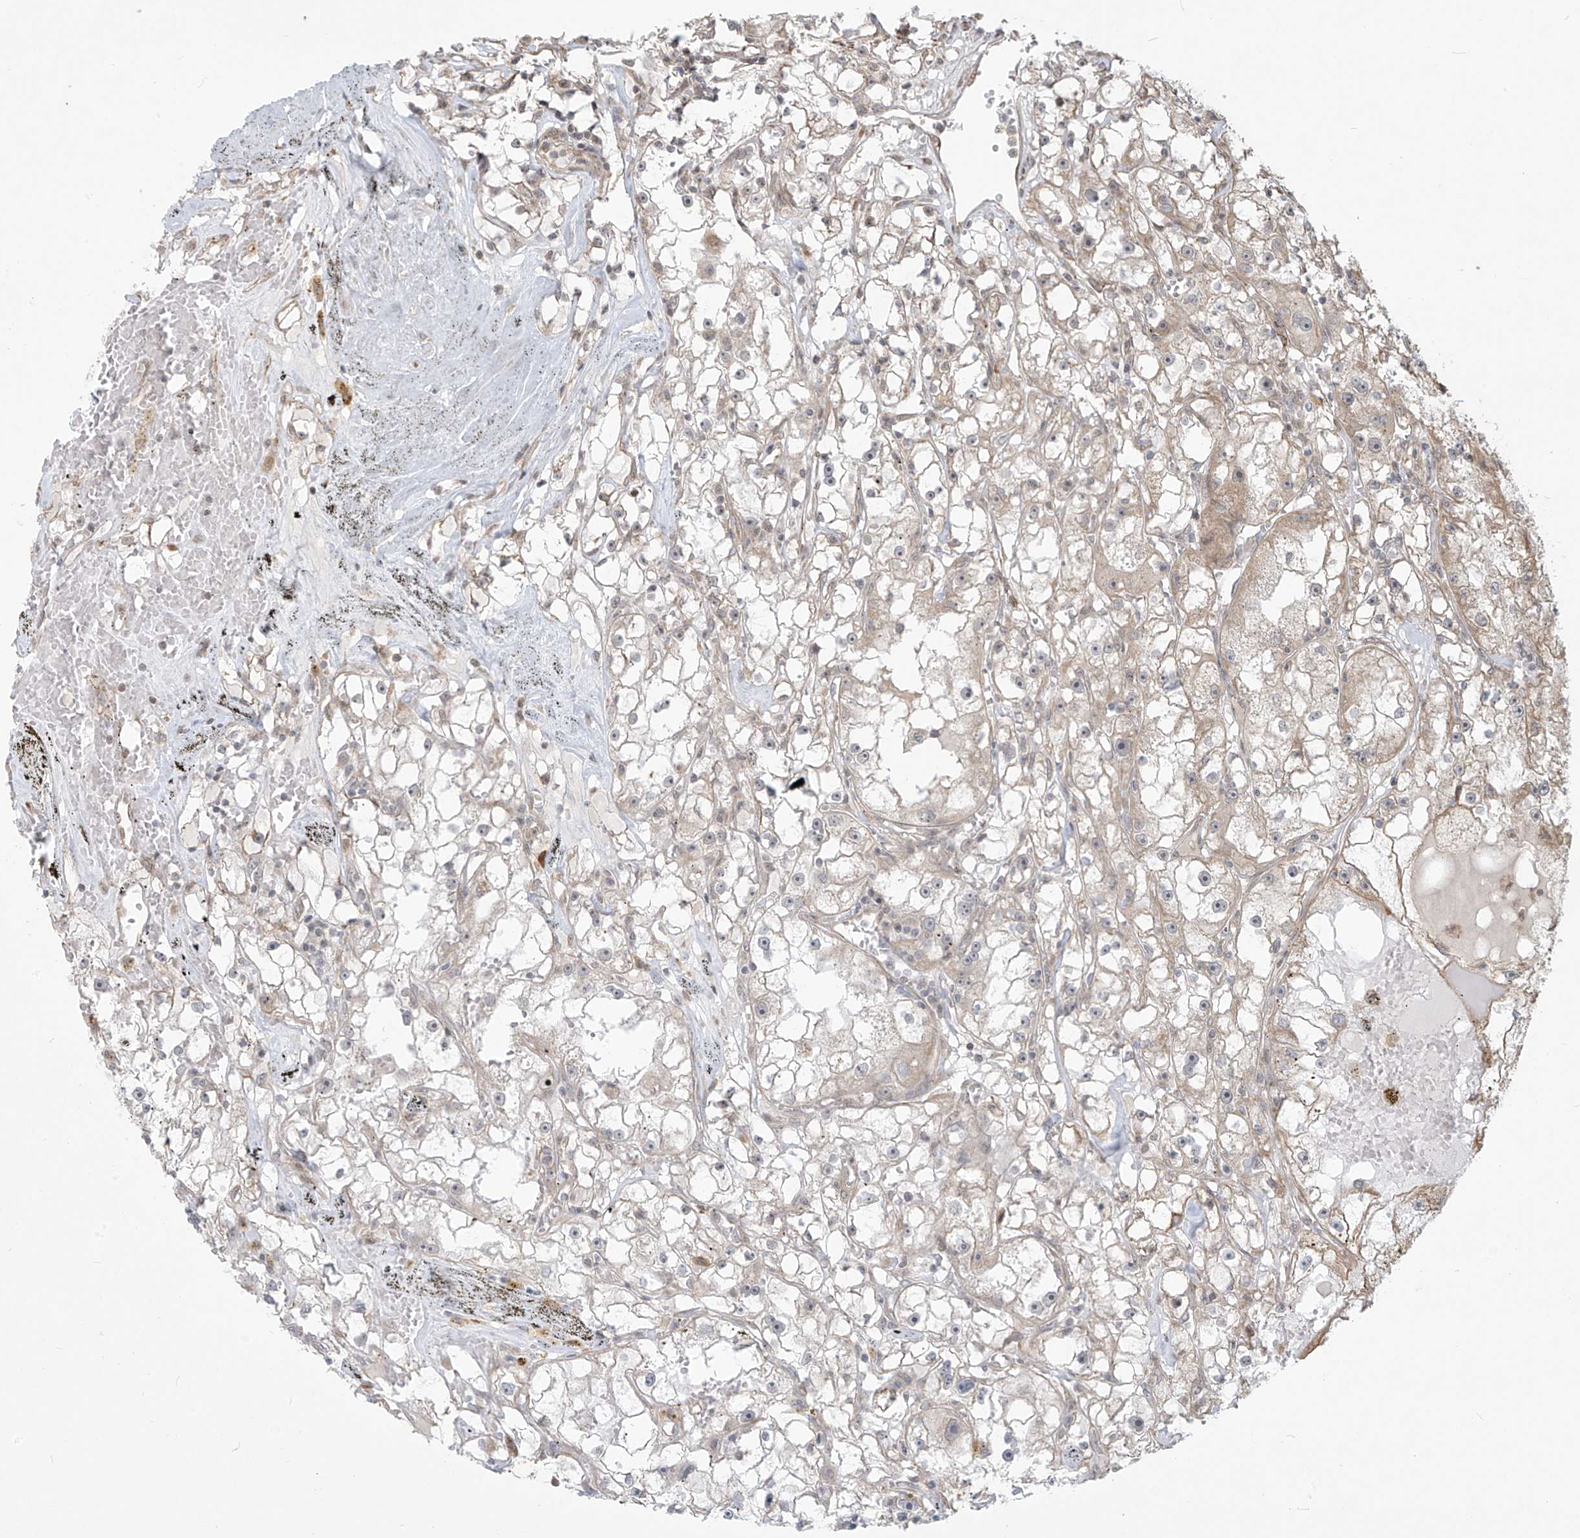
{"staining": {"intensity": "weak", "quantity": "25%-75%", "location": "cytoplasmic/membranous"}, "tissue": "renal cancer", "cell_type": "Tumor cells", "image_type": "cancer", "snomed": [{"axis": "morphology", "description": "Adenocarcinoma, NOS"}, {"axis": "topography", "description": "Kidney"}], "caption": "Immunohistochemical staining of renal adenocarcinoma displays low levels of weak cytoplasmic/membranous protein expression in approximately 25%-75% of tumor cells.", "gene": "PLEKHM3", "patient": {"sex": "male", "age": 56}}